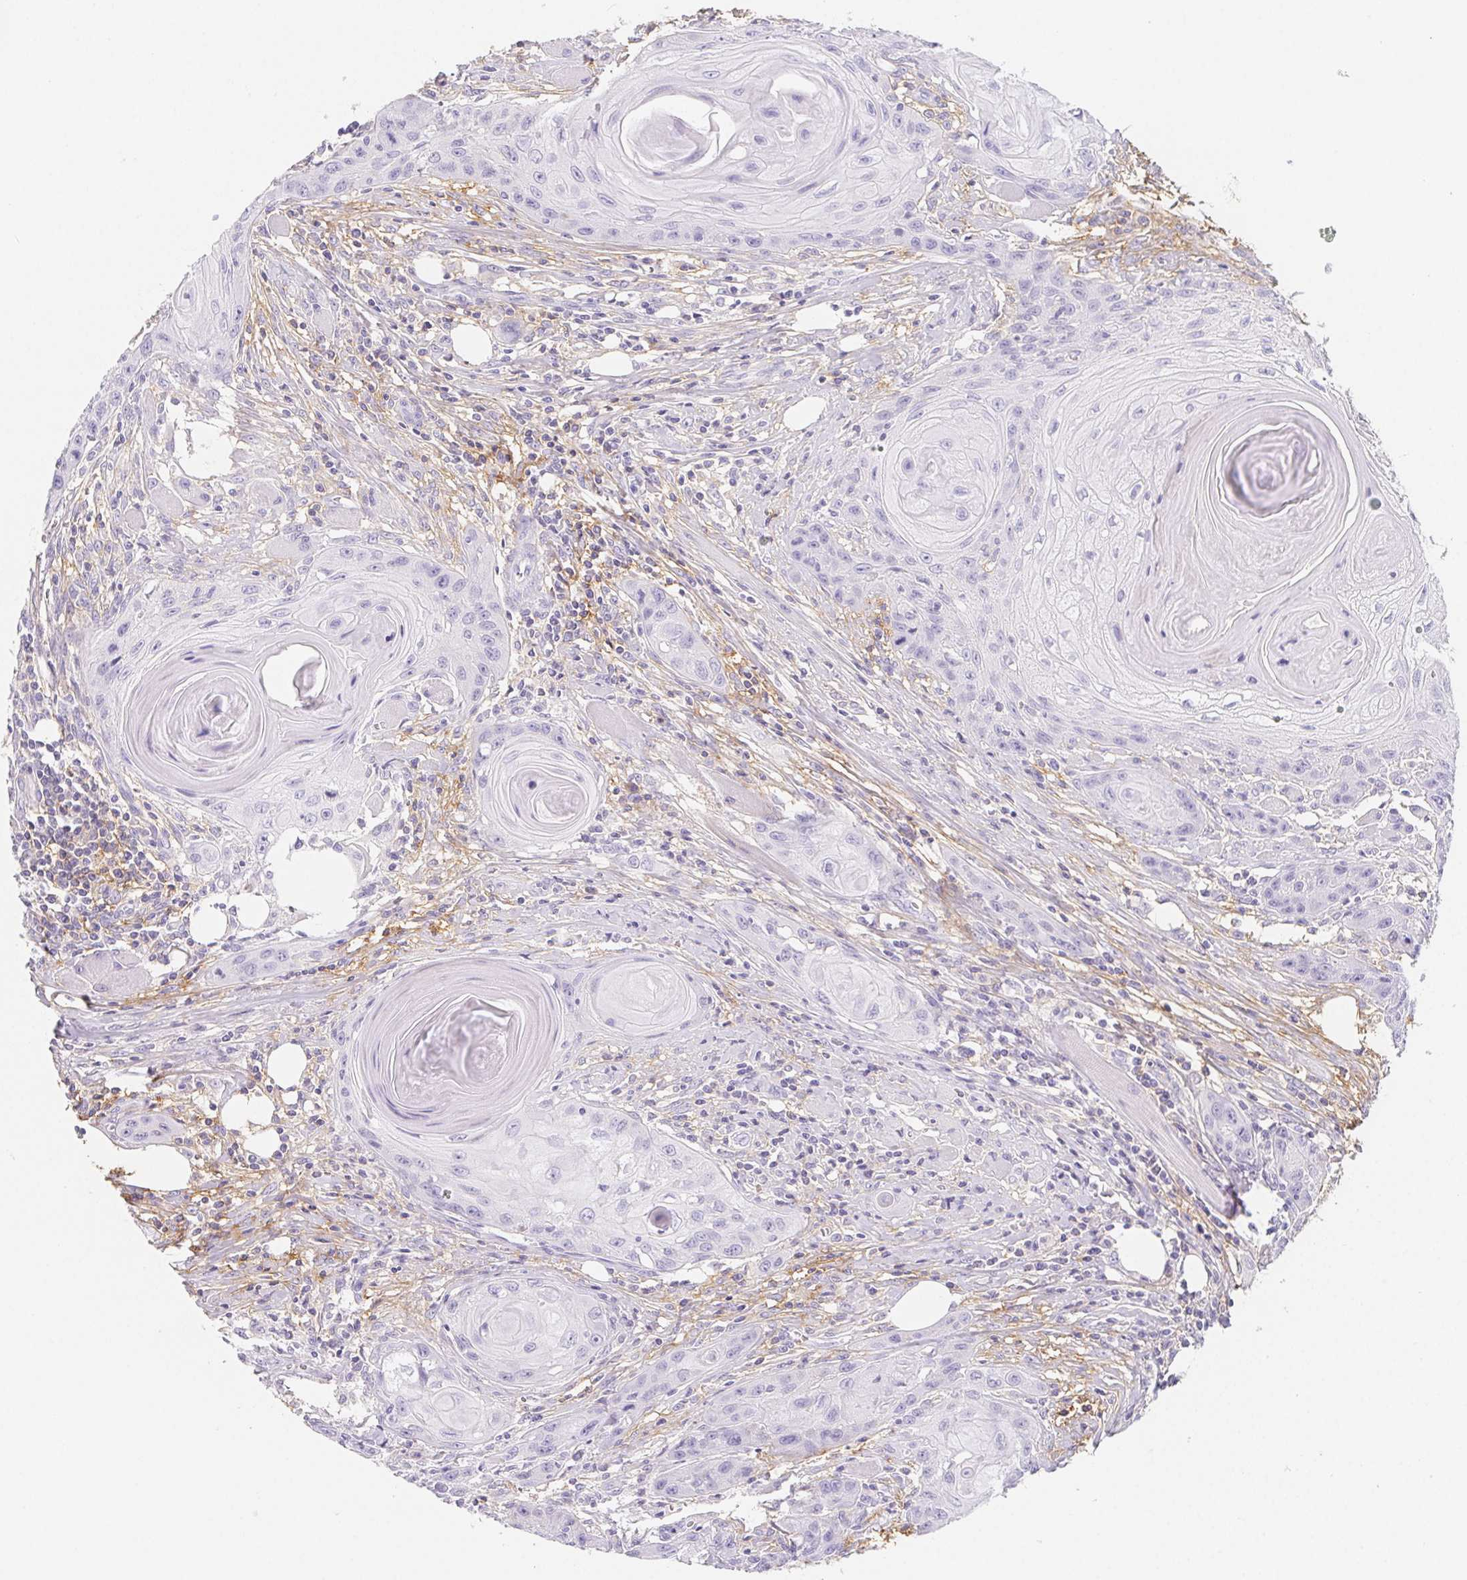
{"staining": {"intensity": "negative", "quantity": "none", "location": "none"}, "tissue": "head and neck cancer", "cell_type": "Tumor cells", "image_type": "cancer", "snomed": [{"axis": "morphology", "description": "Squamous cell carcinoma, NOS"}, {"axis": "topography", "description": "Oral tissue"}, {"axis": "topography", "description": "Head-Neck"}], "caption": "Protein analysis of head and neck cancer reveals no significant positivity in tumor cells.", "gene": "ITIH2", "patient": {"sex": "male", "age": 58}}